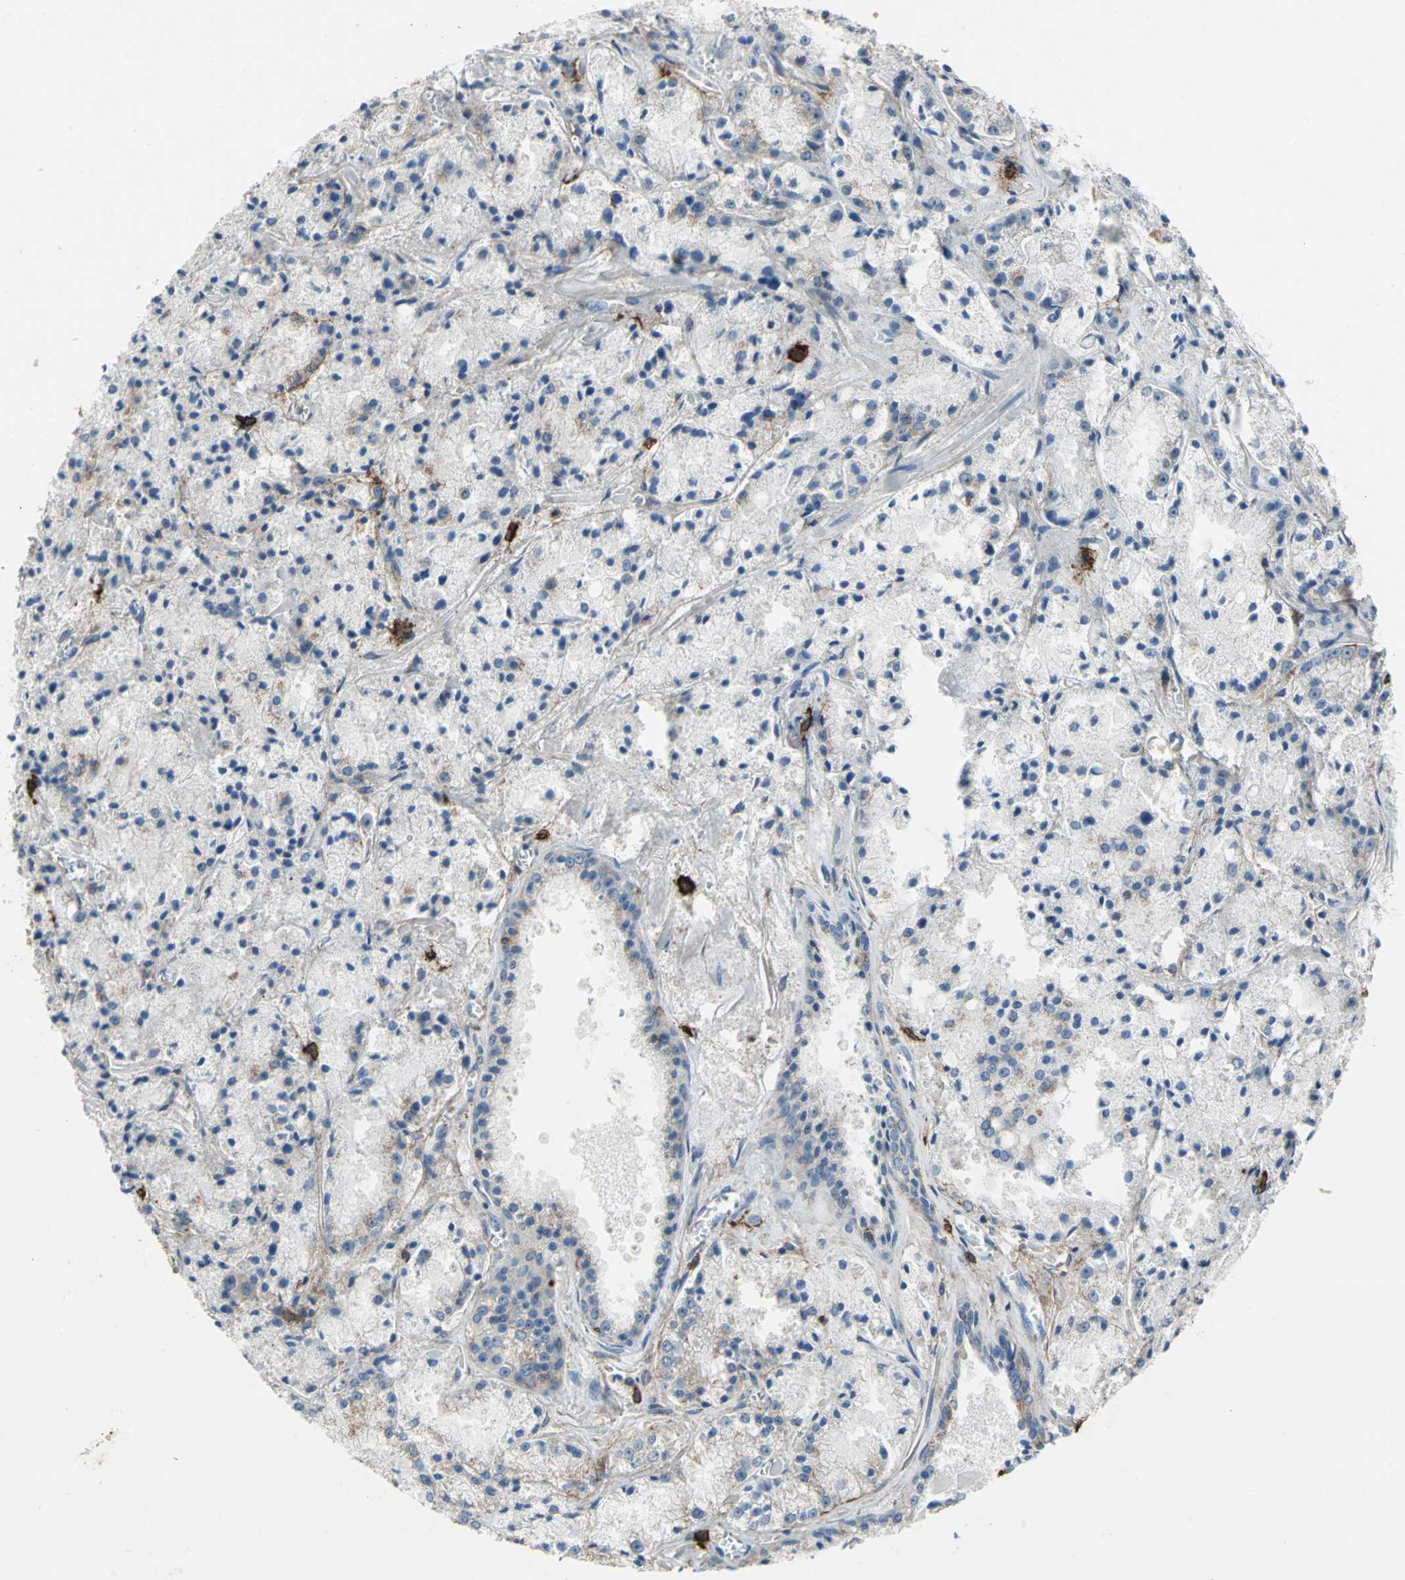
{"staining": {"intensity": "weak", "quantity": "25%-75%", "location": "cytoplasmic/membranous"}, "tissue": "prostate cancer", "cell_type": "Tumor cells", "image_type": "cancer", "snomed": [{"axis": "morphology", "description": "Adenocarcinoma, Low grade"}, {"axis": "topography", "description": "Prostate"}], "caption": "Prostate cancer stained with a brown dye exhibits weak cytoplasmic/membranous positive positivity in about 25%-75% of tumor cells.", "gene": "CD44", "patient": {"sex": "male", "age": 64}}